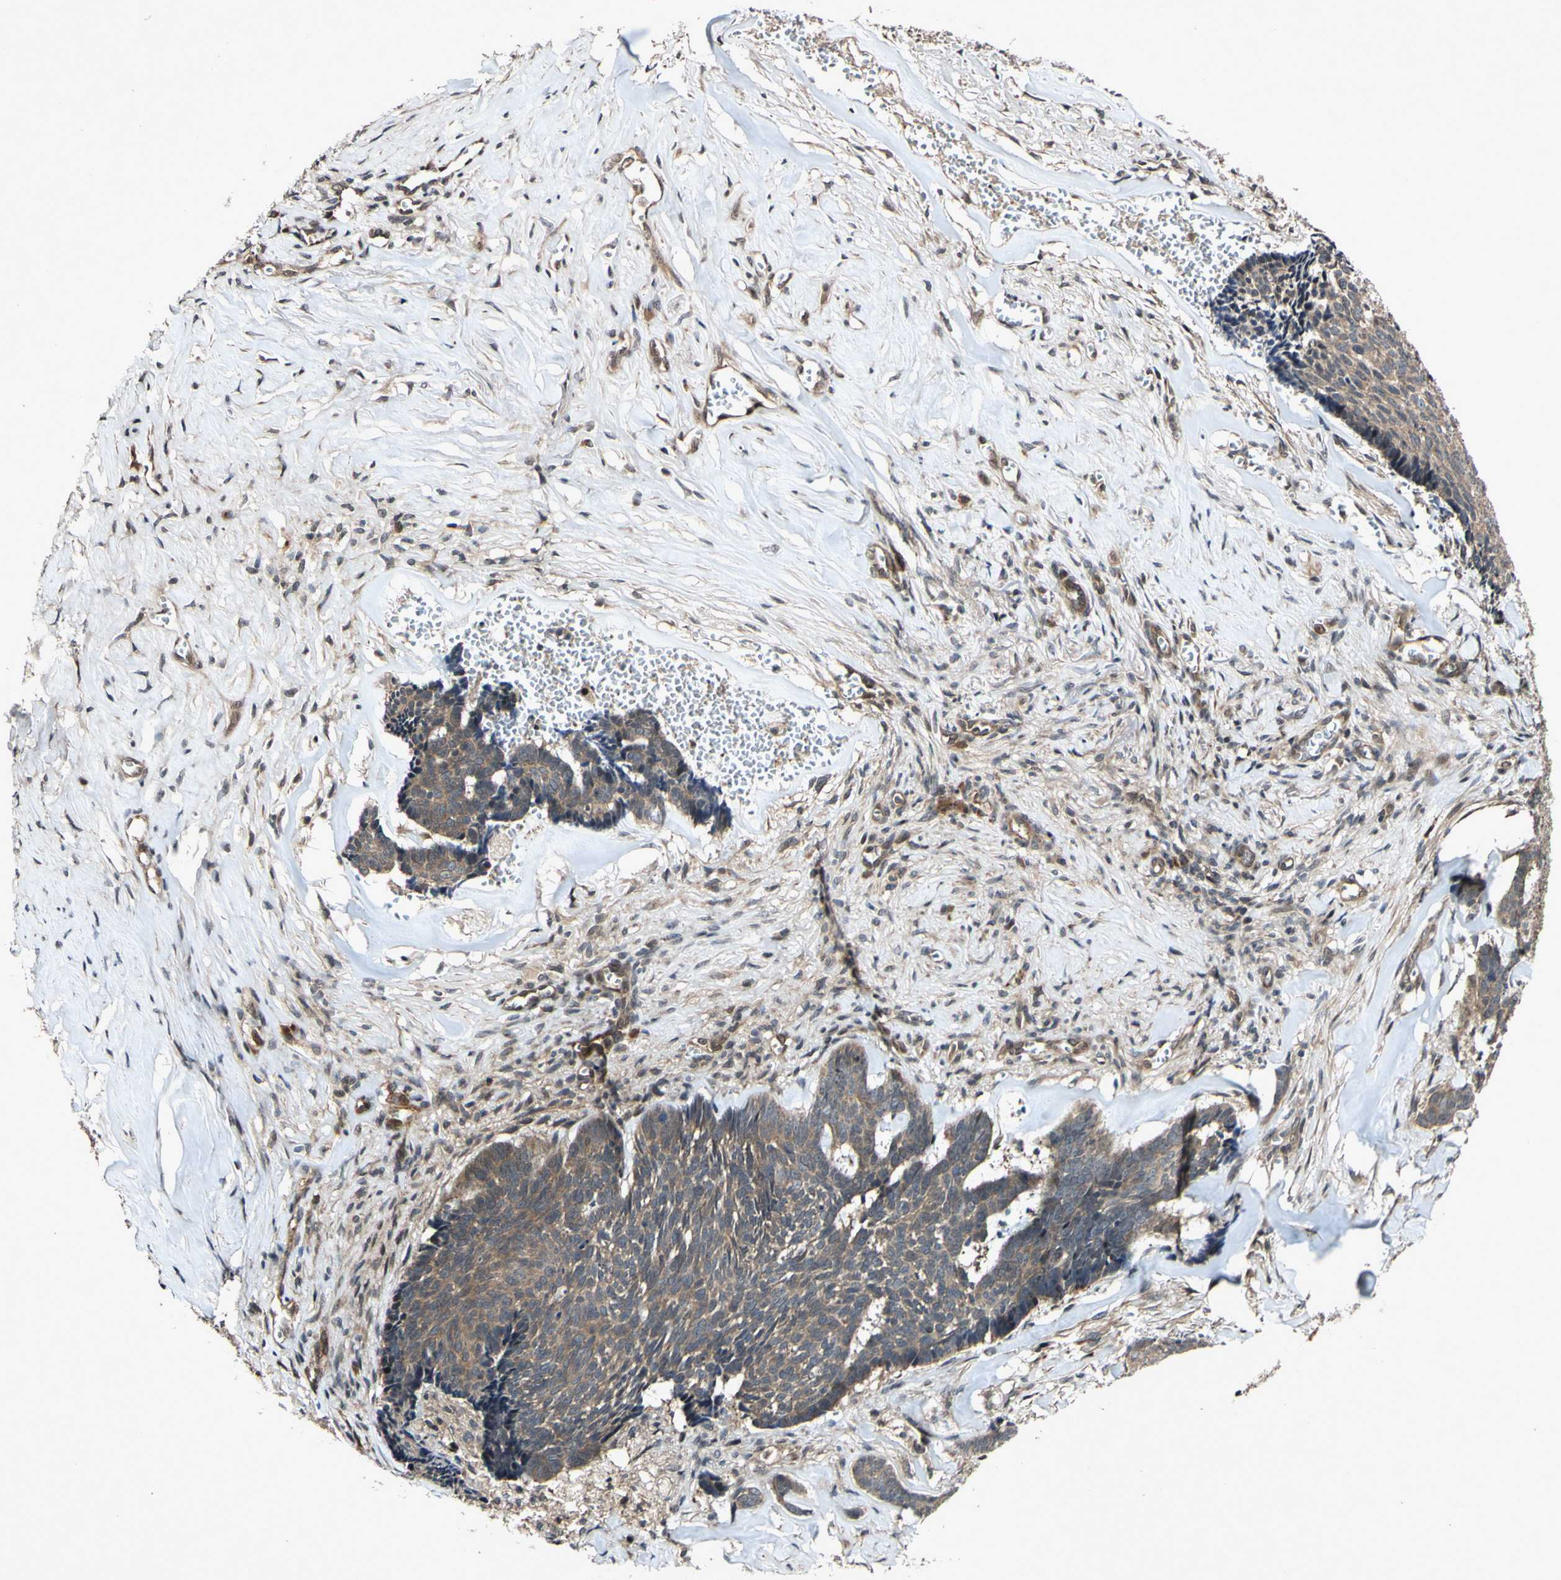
{"staining": {"intensity": "moderate", "quantity": ">75%", "location": "cytoplasmic/membranous"}, "tissue": "skin cancer", "cell_type": "Tumor cells", "image_type": "cancer", "snomed": [{"axis": "morphology", "description": "Basal cell carcinoma"}, {"axis": "topography", "description": "Skin"}], "caption": "Immunohistochemistry (IHC) staining of skin cancer (basal cell carcinoma), which exhibits medium levels of moderate cytoplasmic/membranous staining in about >75% of tumor cells indicating moderate cytoplasmic/membranous protein staining. The staining was performed using DAB (brown) for protein detection and nuclei were counterstained in hematoxylin (blue).", "gene": "CSNK1E", "patient": {"sex": "male", "age": 84}}